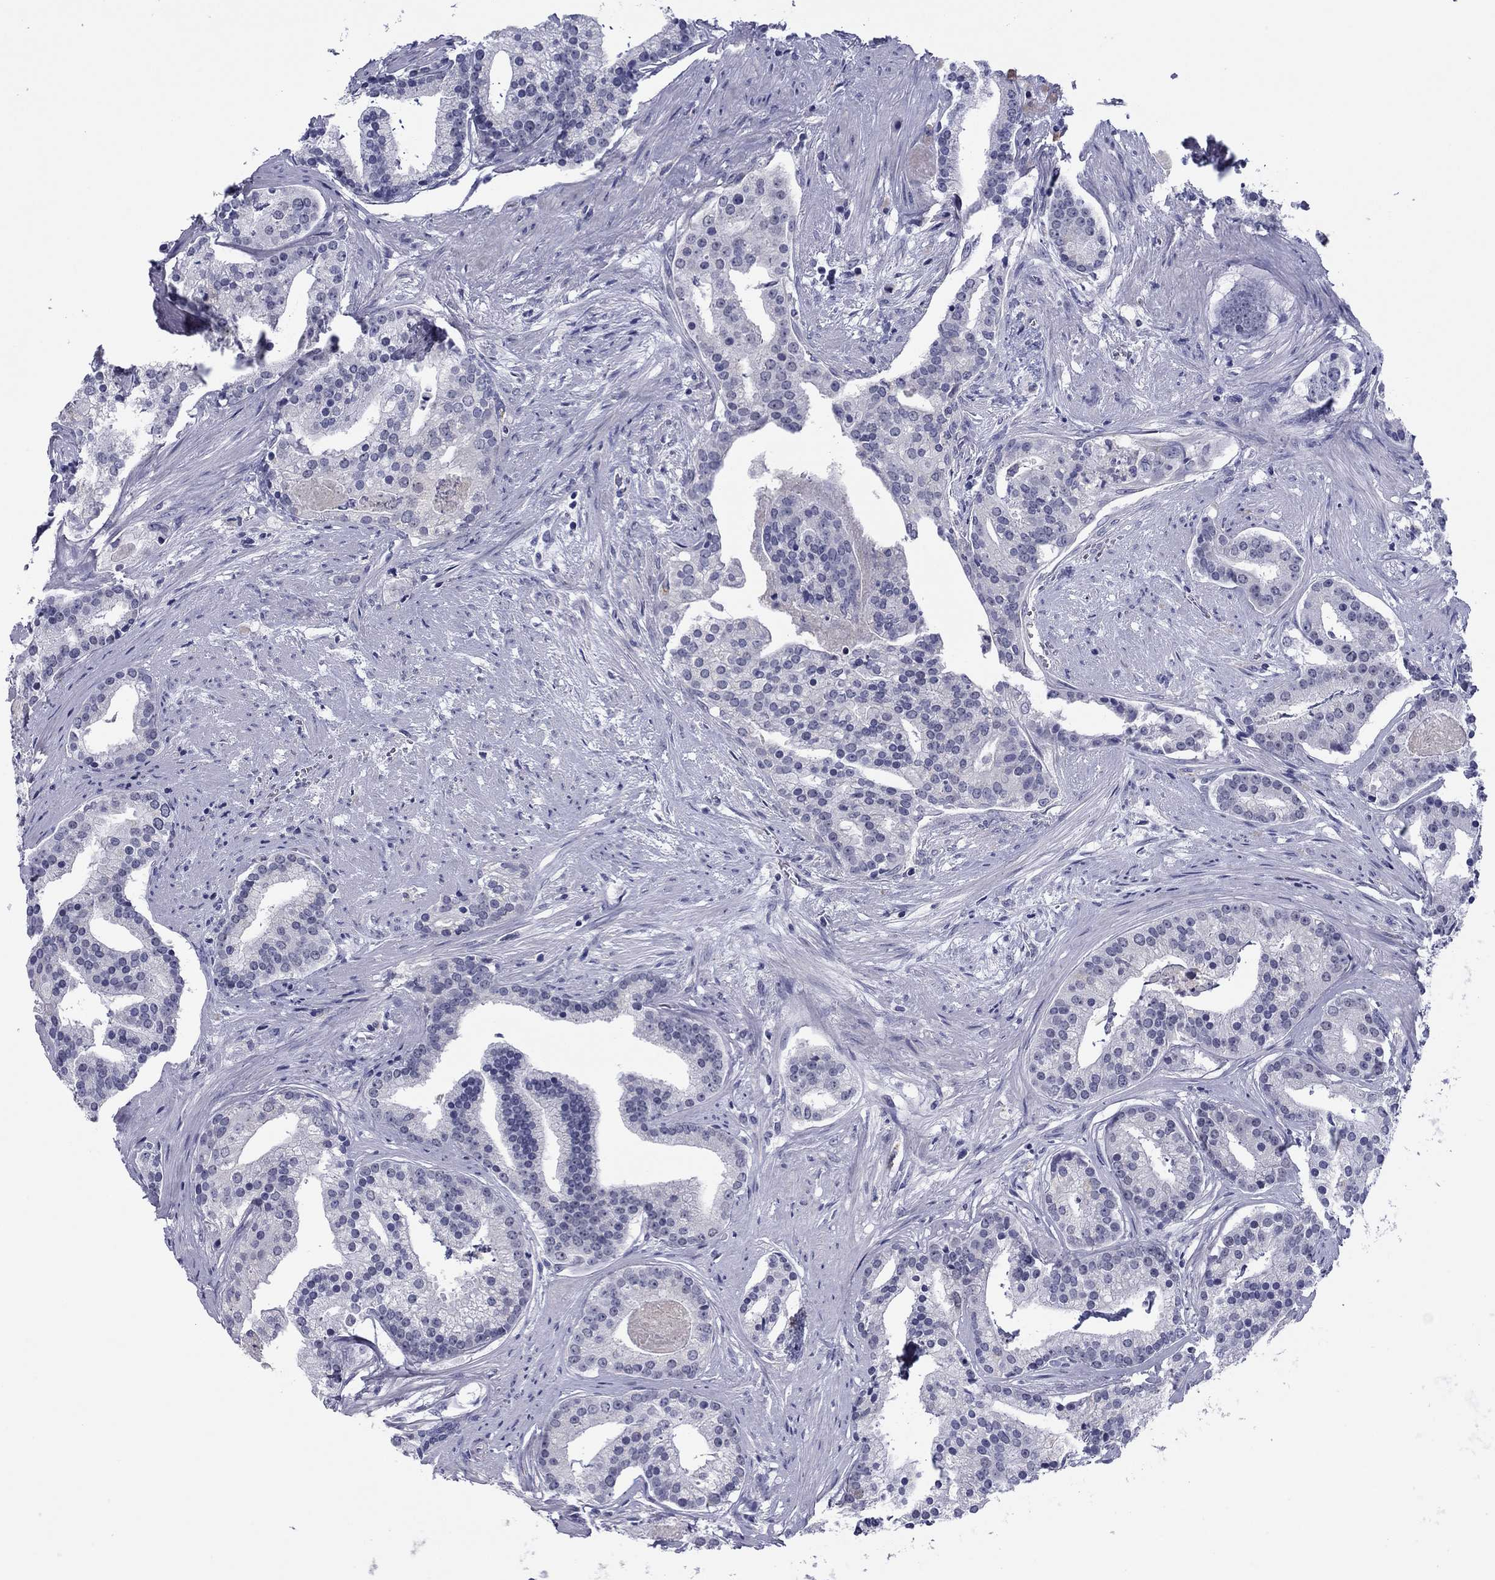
{"staining": {"intensity": "negative", "quantity": "none", "location": "none"}, "tissue": "prostate cancer", "cell_type": "Tumor cells", "image_type": "cancer", "snomed": [{"axis": "morphology", "description": "Adenocarcinoma, NOS"}, {"axis": "topography", "description": "Prostate and seminal vesicle, NOS"}, {"axis": "topography", "description": "Prostate"}], "caption": "High magnification brightfield microscopy of adenocarcinoma (prostate) stained with DAB (3,3'-diaminobenzidine) (brown) and counterstained with hematoxylin (blue): tumor cells show no significant positivity.", "gene": "TCFL5", "patient": {"sex": "male", "age": 44}}